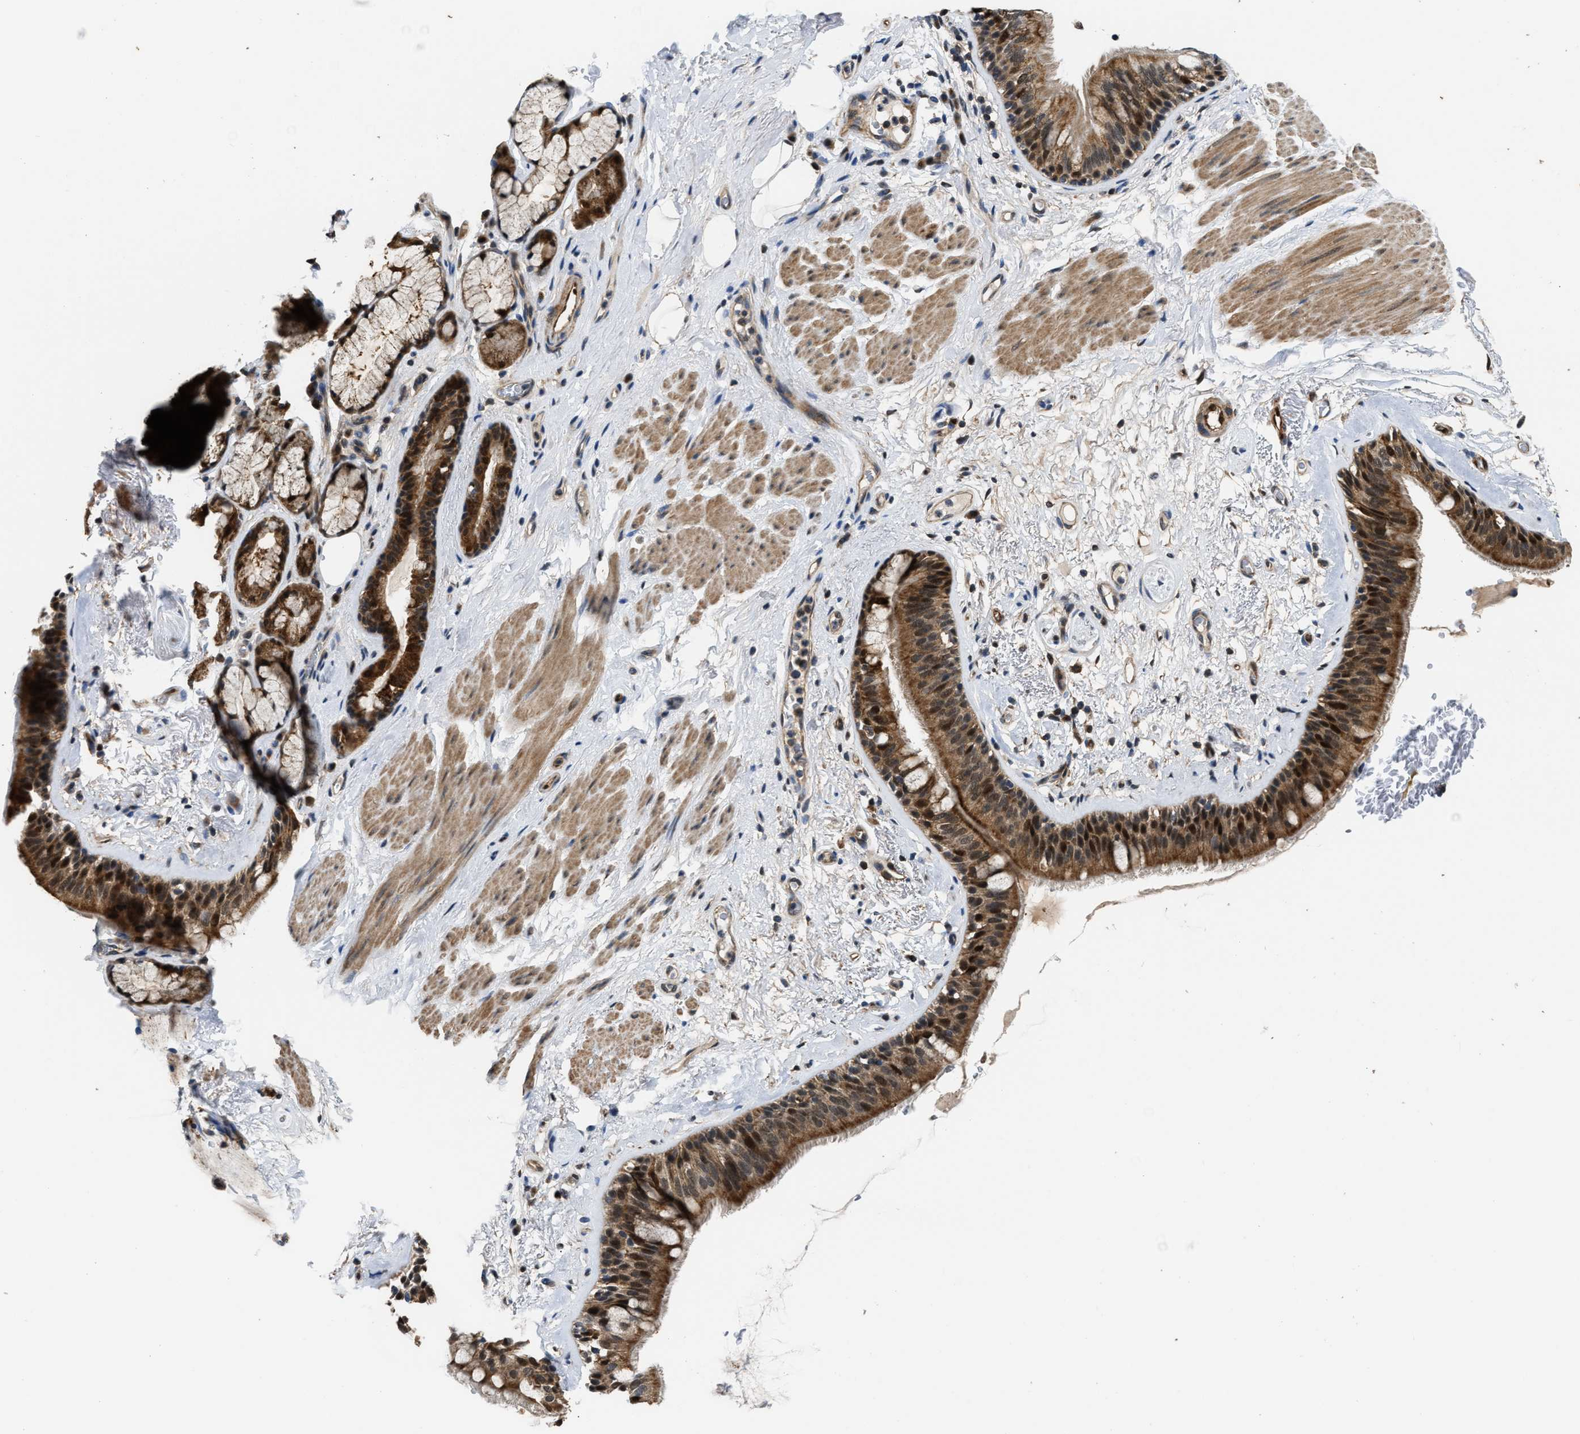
{"staining": {"intensity": "strong", "quantity": ">75%", "location": "cytoplasmic/membranous,nuclear"}, "tissue": "bronchus", "cell_type": "Respiratory epithelial cells", "image_type": "normal", "snomed": [{"axis": "morphology", "description": "Normal tissue, NOS"}, {"axis": "topography", "description": "Cartilage tissue"}], "caption": "Immunohistochemistry staining of benign bronchus, which reveals high levels of strong cytoplasmic/membranous,nuclear staining in about >75% of respiratory epithelial cells indicating strong cytoplasmic/membranous,nuclear protein expression. The staining was performed using DAB (brown) for protein detection and nuclei were counterstained in hematoxylin (blue).", "gene": "PPA1", "patient": {"sex": "female", "age": 63}}